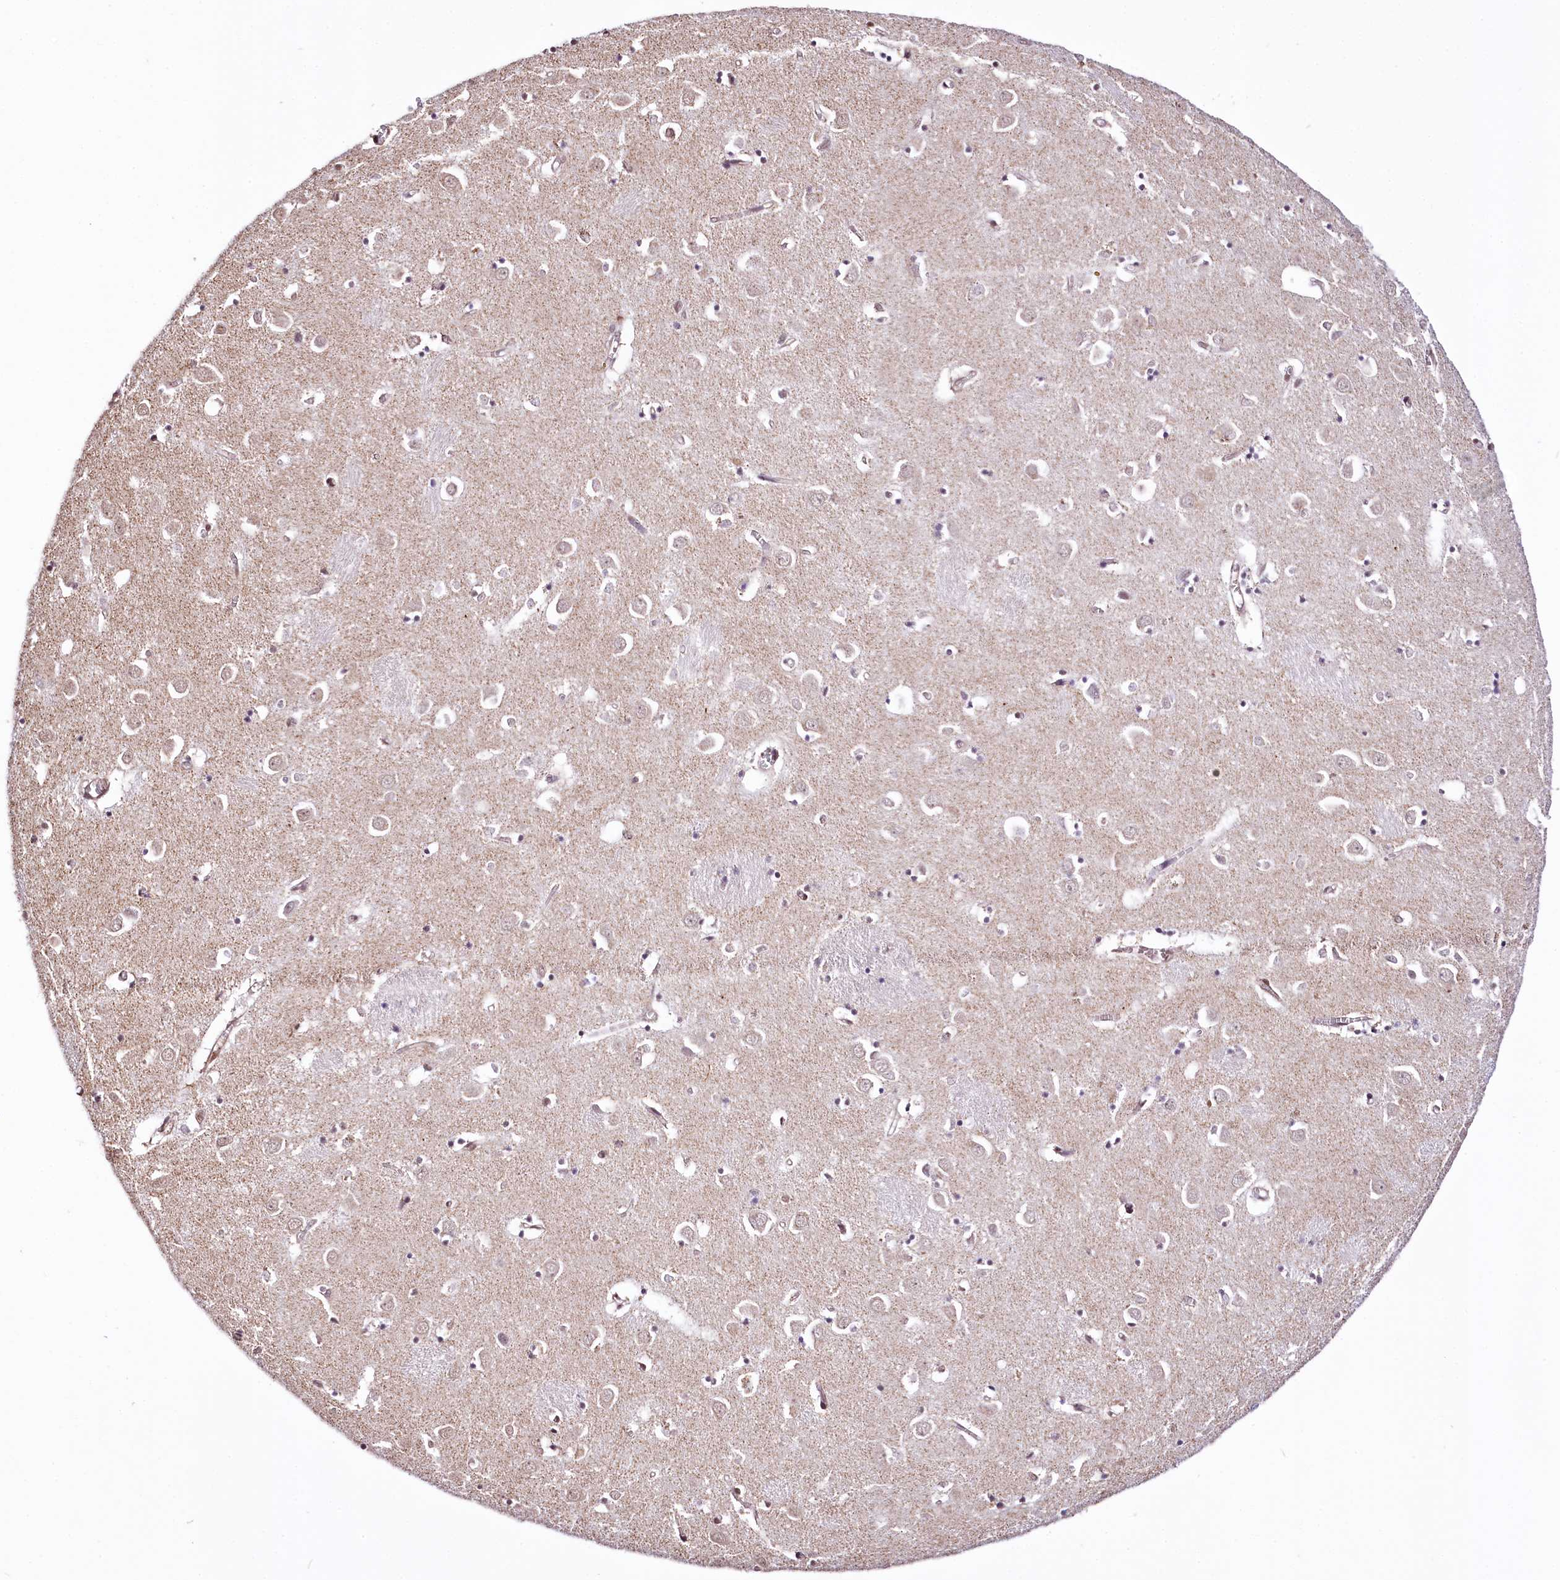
{"staining": {"intensity": "weak", "quantity": "<25%", "location": "nuclear"}, "tissue": "caudate", "cell_type": "Glial cells", "image_type": "normal", "snomed": [{"axis": "morphology", "description": "Normal tissue, NOS"}, {"axis": "topography", "description": "Lateral ventricle wall"}], "caption": "This is a photomicrograph of immunohistochemistry (IHC) staining of normal caudate, which shows no staining in glial cells. The staining was performed using DAB (3,3'-diaminobenzidine) to visualize the protein expression in brown, while the nuclei were stained in blue with hematoxylin (Magnification: 20x).", "gene": "ST7", "patient": {"sex": "male", "age": 70}}